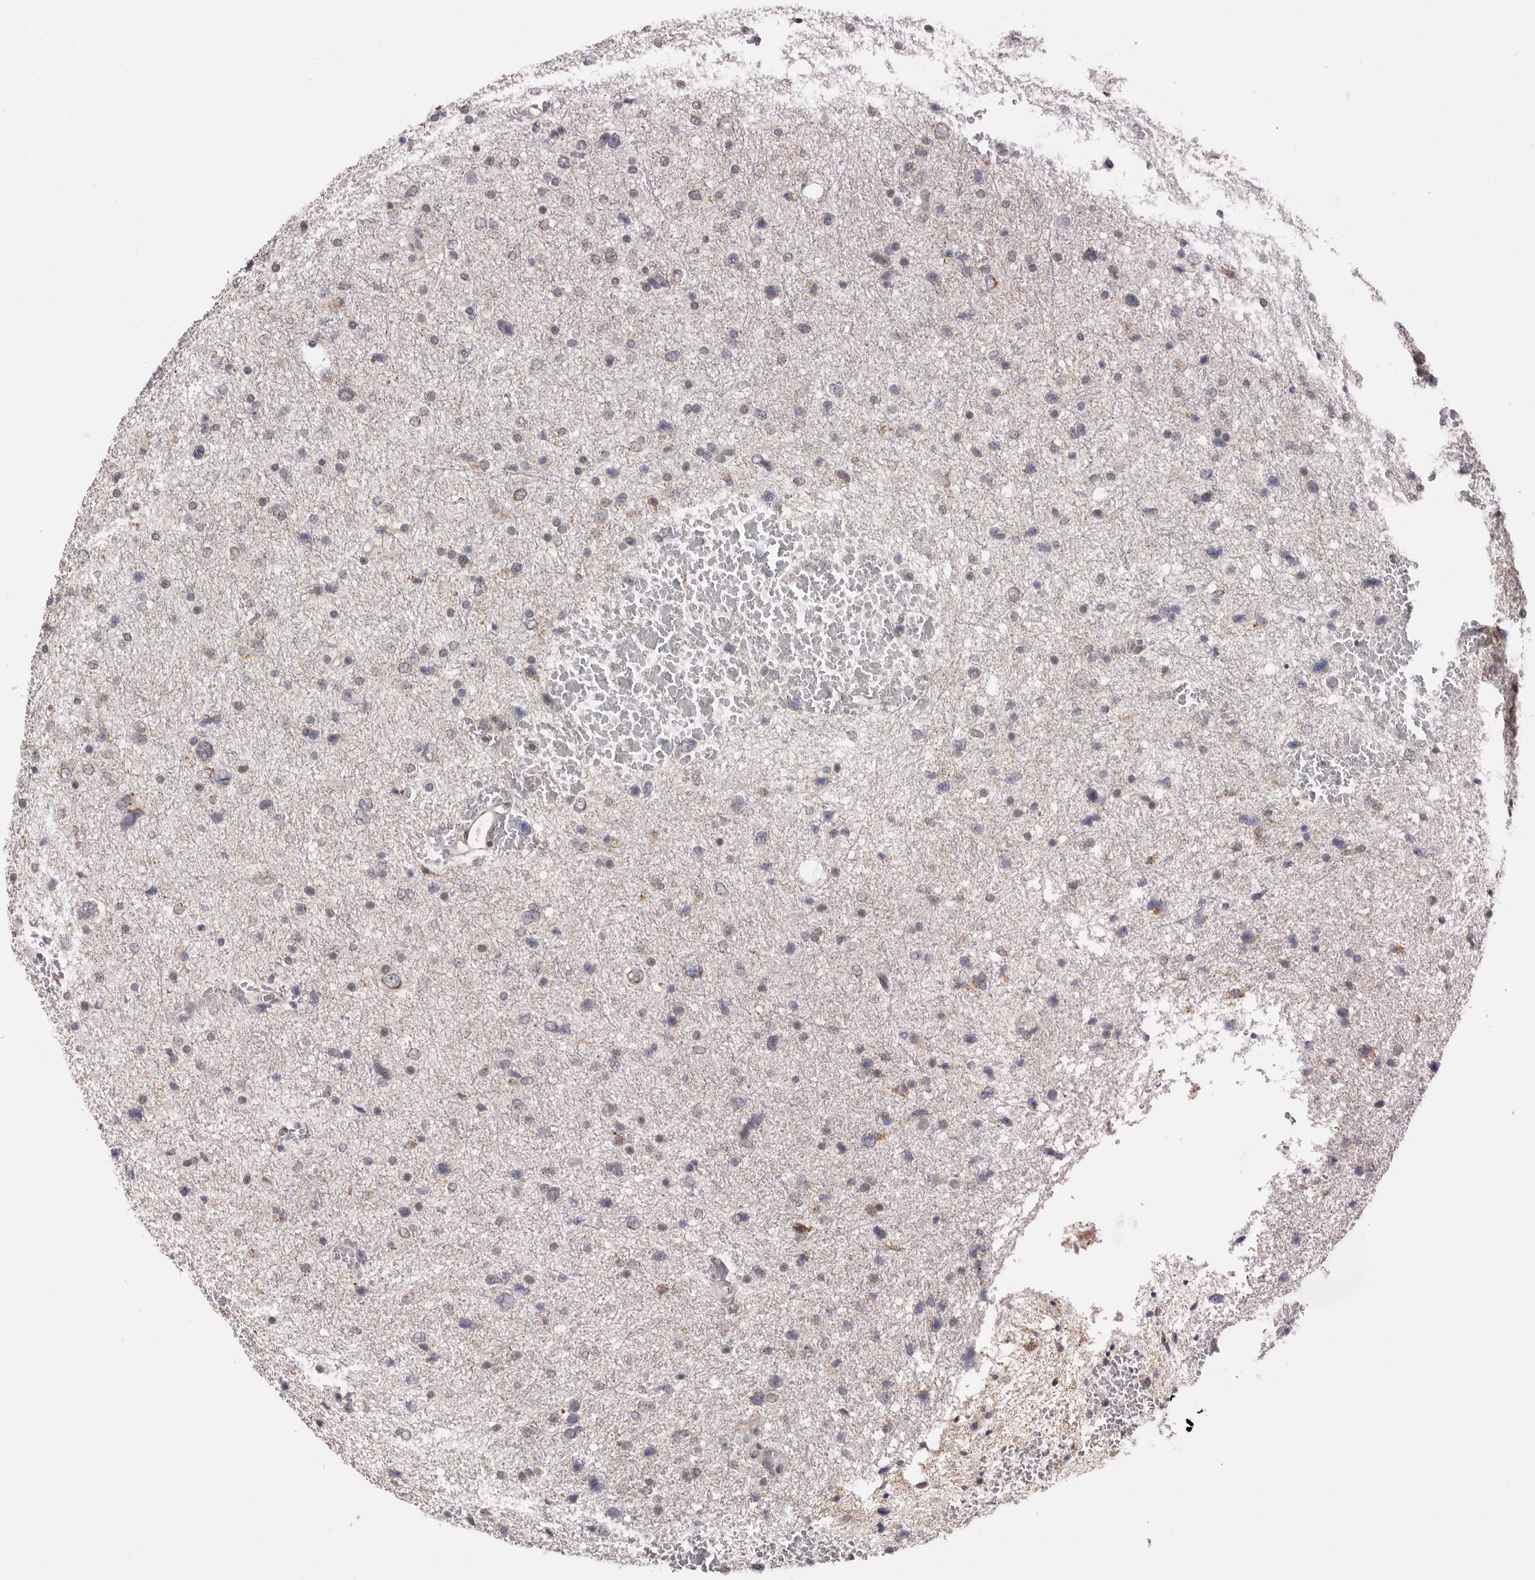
{"staining": {"intensity": "negative", "quantity": "none", "location": "none"}, "tissue": "glioma", "cell_type": "Tumor cells", "image_type": "cancer", "snomed": [{"axis": "morphology", "description": "Glioma, malignant, Low grade"}, {"axis": "topography", "description": "Brain"}], "caption": "Tumor cells are negative for protein expression in human glioma.", "gene": "MOGAT2", "patient": {"sex": "female", "age": 37}}